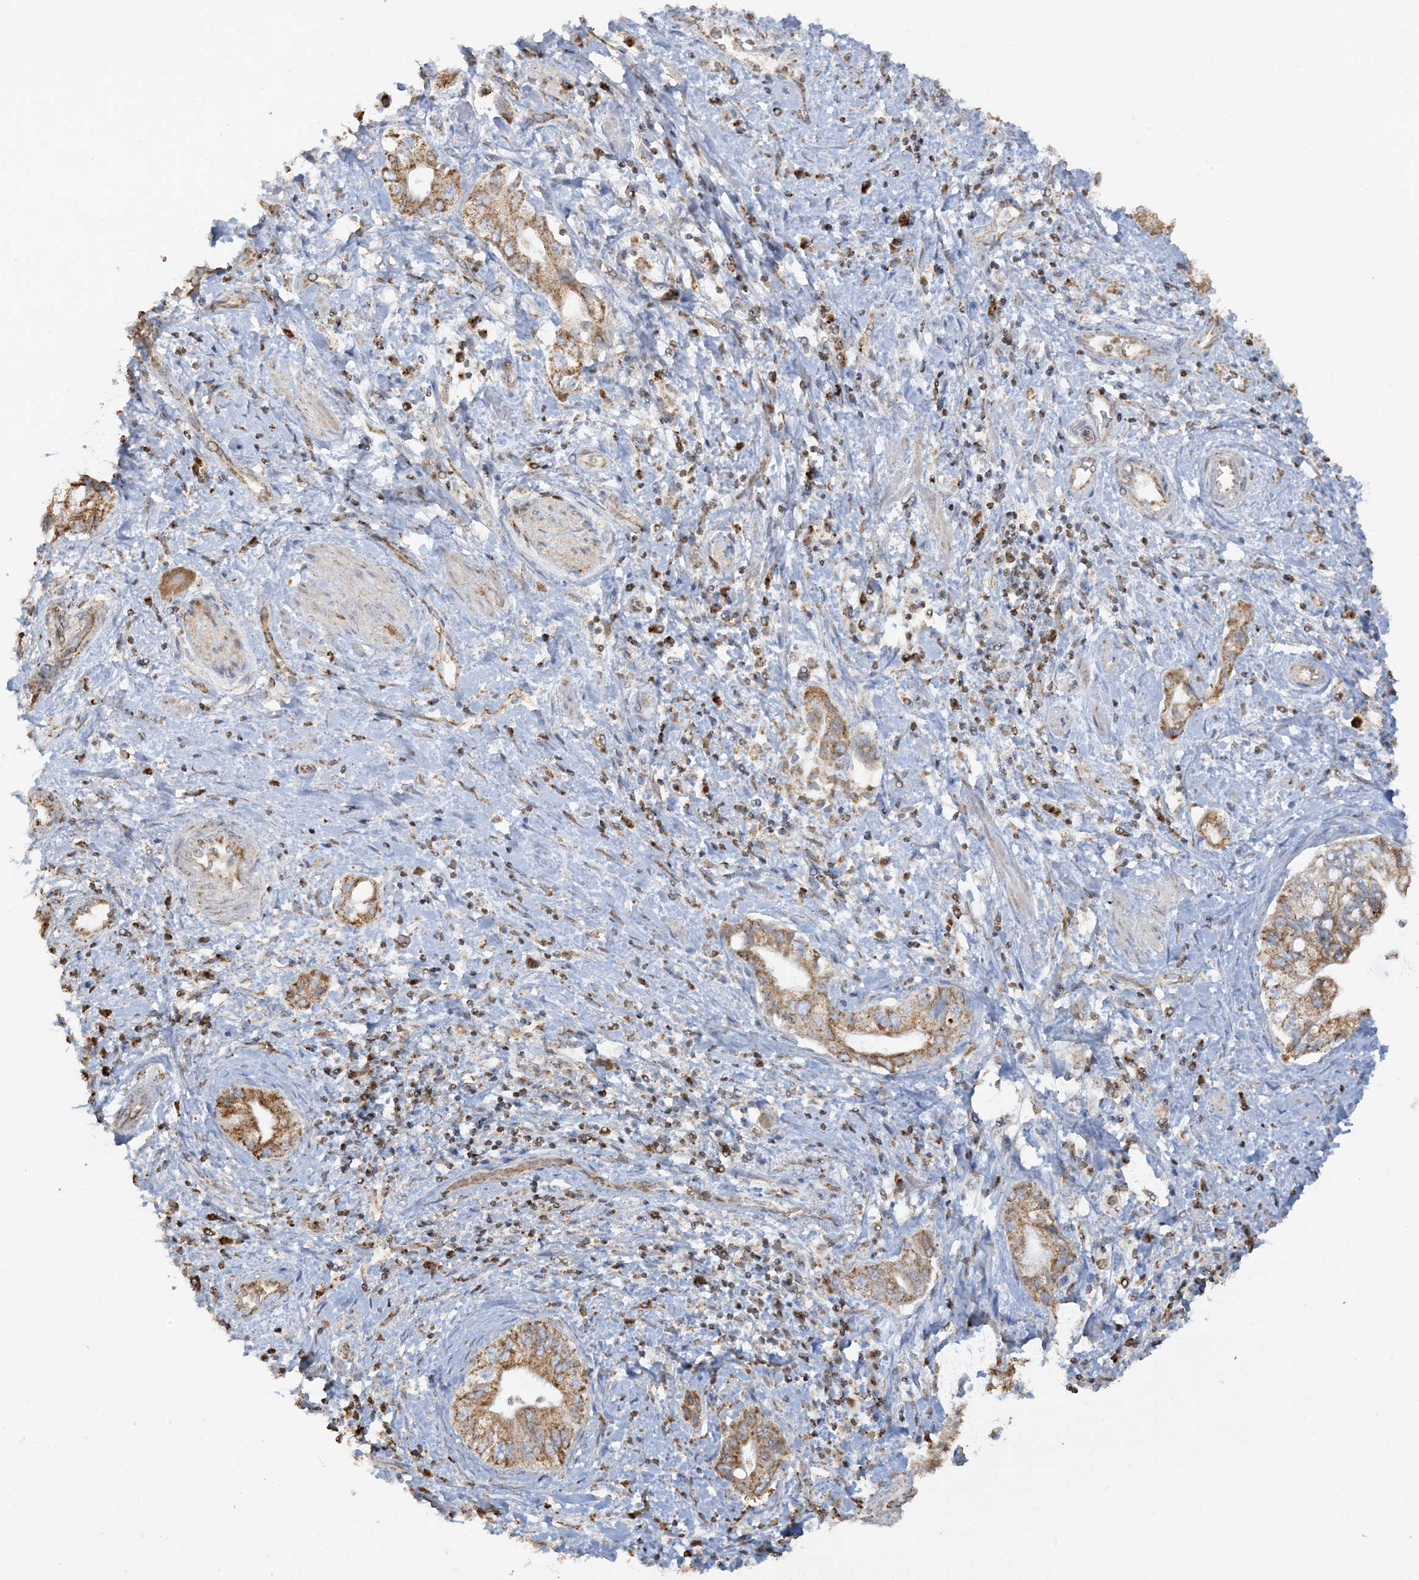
{"staining": {"intensity": "moderate", "quantity": ">75%", "location": "cytoplasmic/membranous"}, "tissue": "pancreatic cancer", "cell_type": "Tumor cells", "image_type": "cancer", "snomed": [{"axis": "morphology", "description": "Adenocarcinoma, NOS"}, {"axis": "topography", "description": "Pancreas"}], "caption": "Protein staining exhibits moderate cytoplasmic/membranous expression in approximately >75% of tumor cells in pancreatic cancer (adenocarcinoma). (IHC, brightfield microscopy, high magnification).", "gene": "AGA", "patient": {"sex": "female", "age": 73}}